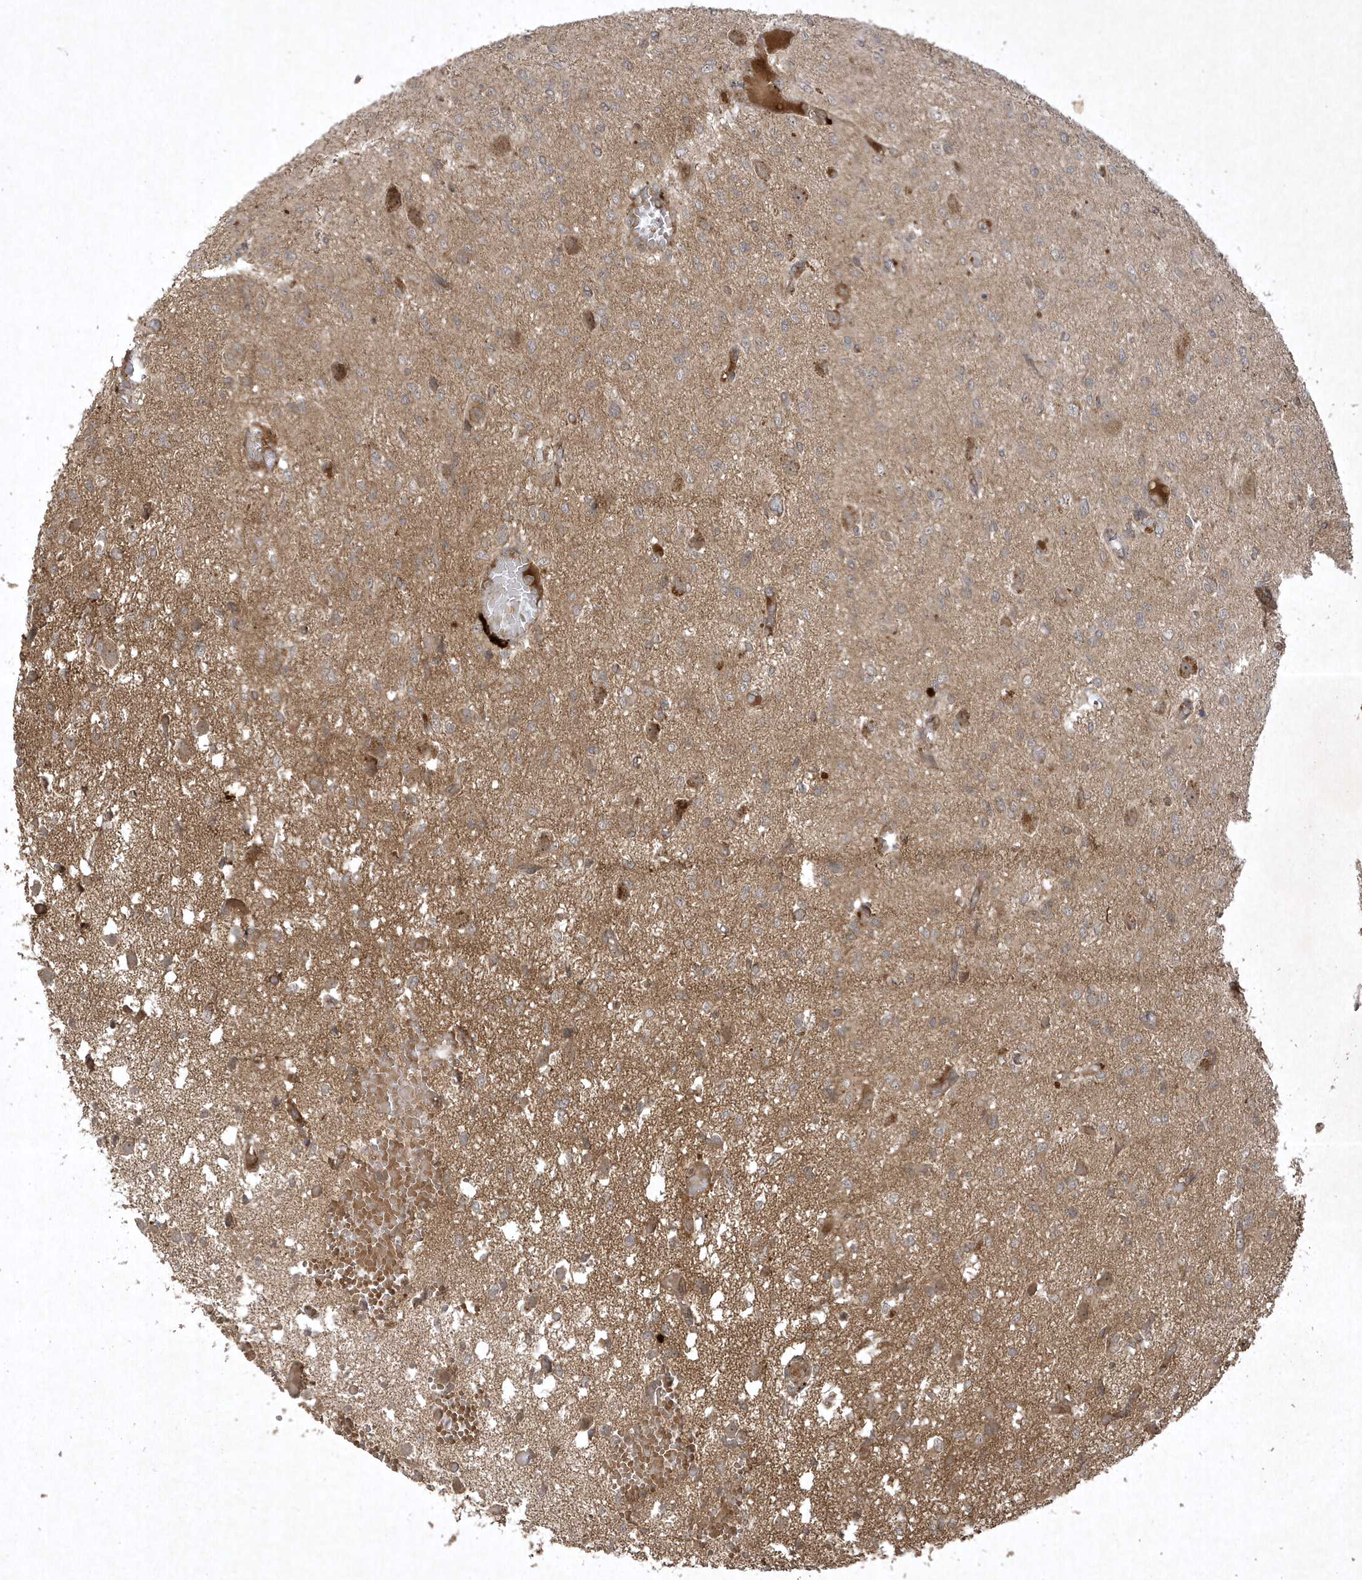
{"staining": {"intensity": "negative", "quantity": "none", "location": "none"}, "tissue": "glioma", "cell_type": "Tumor cells", "image_type": "cancer", "snomed": [{"axis": "morphology", "description": "Glioma, malignant, High grade"}, {"axis": "topography", "description": "Brain"}], "caption": "There is no significant staining in tumor cells of glioma. (DAB immunohistochemistry (IHC) visualized using brightfield microscopy, high magnification).", "gene": "FAM83C", "patient": {"sex": "female", "age": 59}}